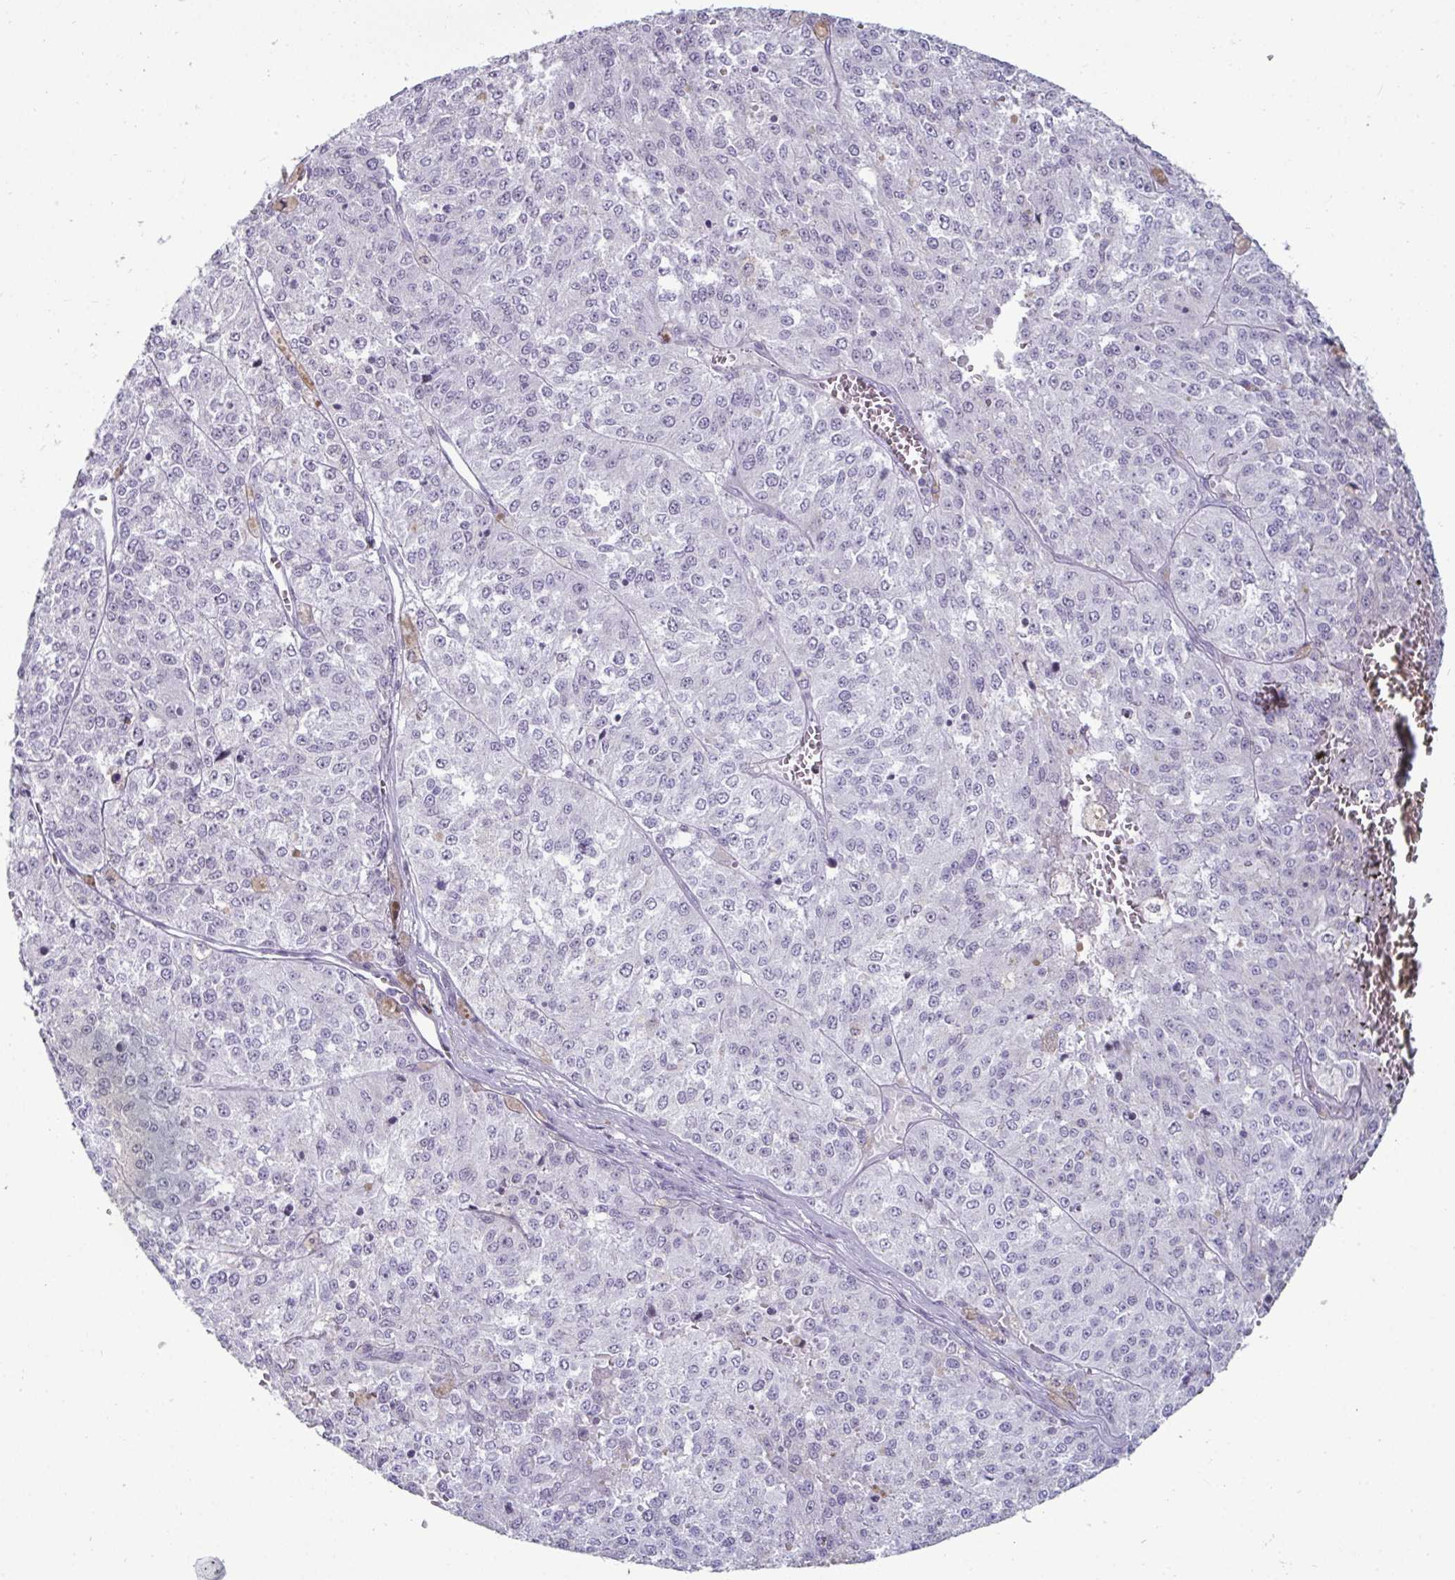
{"staining": {"intensity": "negative", "quantity": "none", "location": "none"}, "tissue": "melanoma", "cell_type": "Tumor cells", "image_type": "cancer", "snomed": [{"axis": "morphology", "description": "Malignant melanoma, Metastatic site"}, {"axis": "topography", "description": "Lymph node"}], "caption": "This image is of malignant melanoma (metastatic site) stained with immunohistochemistry (IHC) to label a protein in brown with the nuclei are counter-stained blue. There is no positivity in tumor cells. Brightfield microscopy of immunohistochemistry (IHC) stained with DAB (3,3'-diaminobenzidine) (brown) and hematoxylin (blue), captured at high magnification.", "gene": "VSIG10L", "patient": {"sex": "female", "age": 64}}